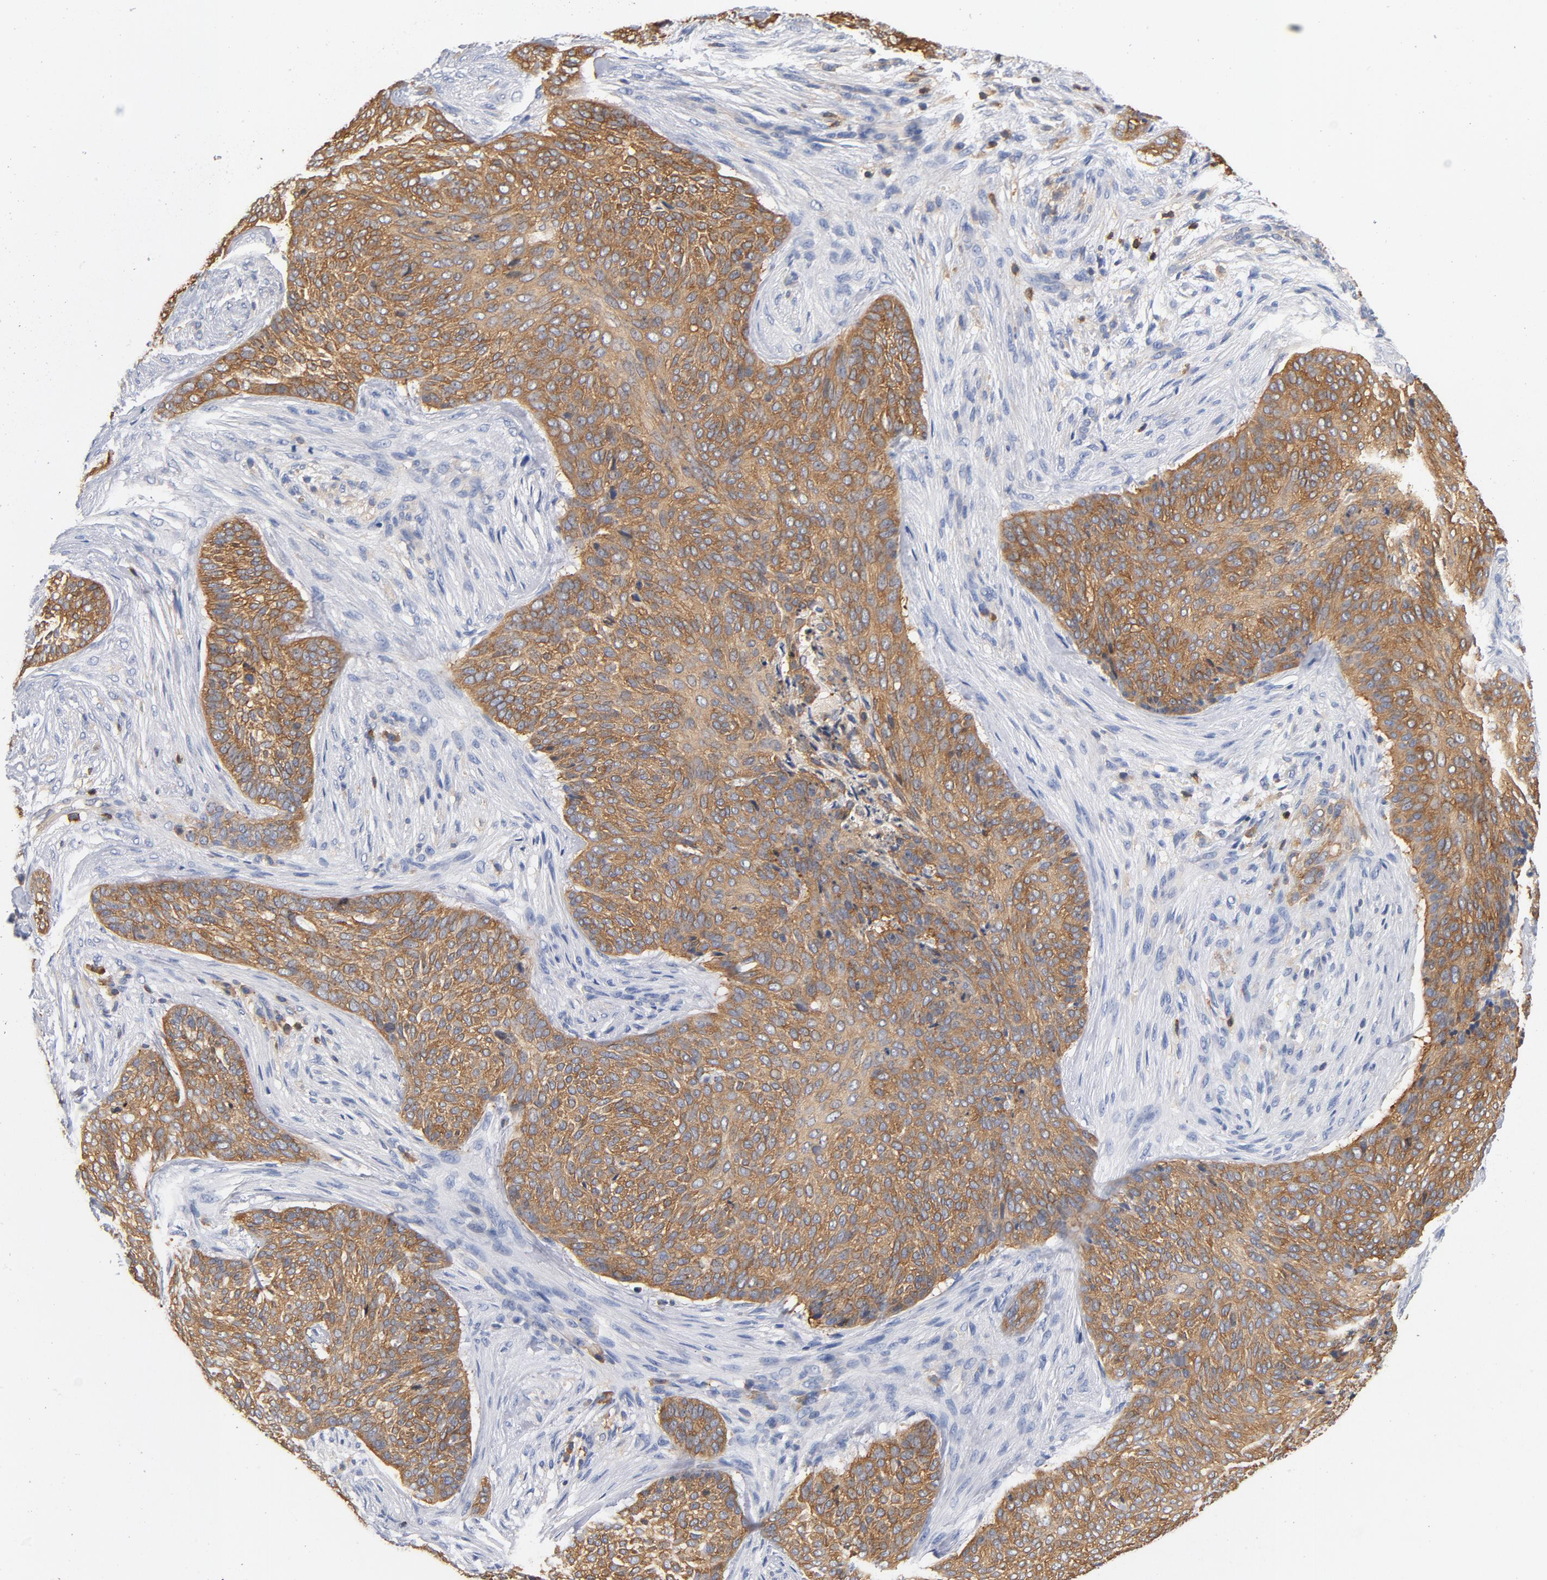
{"staining": {"intensity": "moderate", "quantity": ">75%", "location": "cytoplasmic/membranous"}, "tissue": "skin cancer", "cell_type": "Tumor cells", "image_type": "cancer", "snomed": [{"axis": "morphology", "description": "Basal cell carcinoma"}, {"axis": "topography", "description": "Skin"}], "caption": "Skin cancer (basal cell carcinoma) was stained to show a protein in brown. There is medium levels of moderate cytoplasmic/membranous expression in about >75% of tumor cells.", "gene": "EZR", "patient": {"sex": "male", "age": 91}}